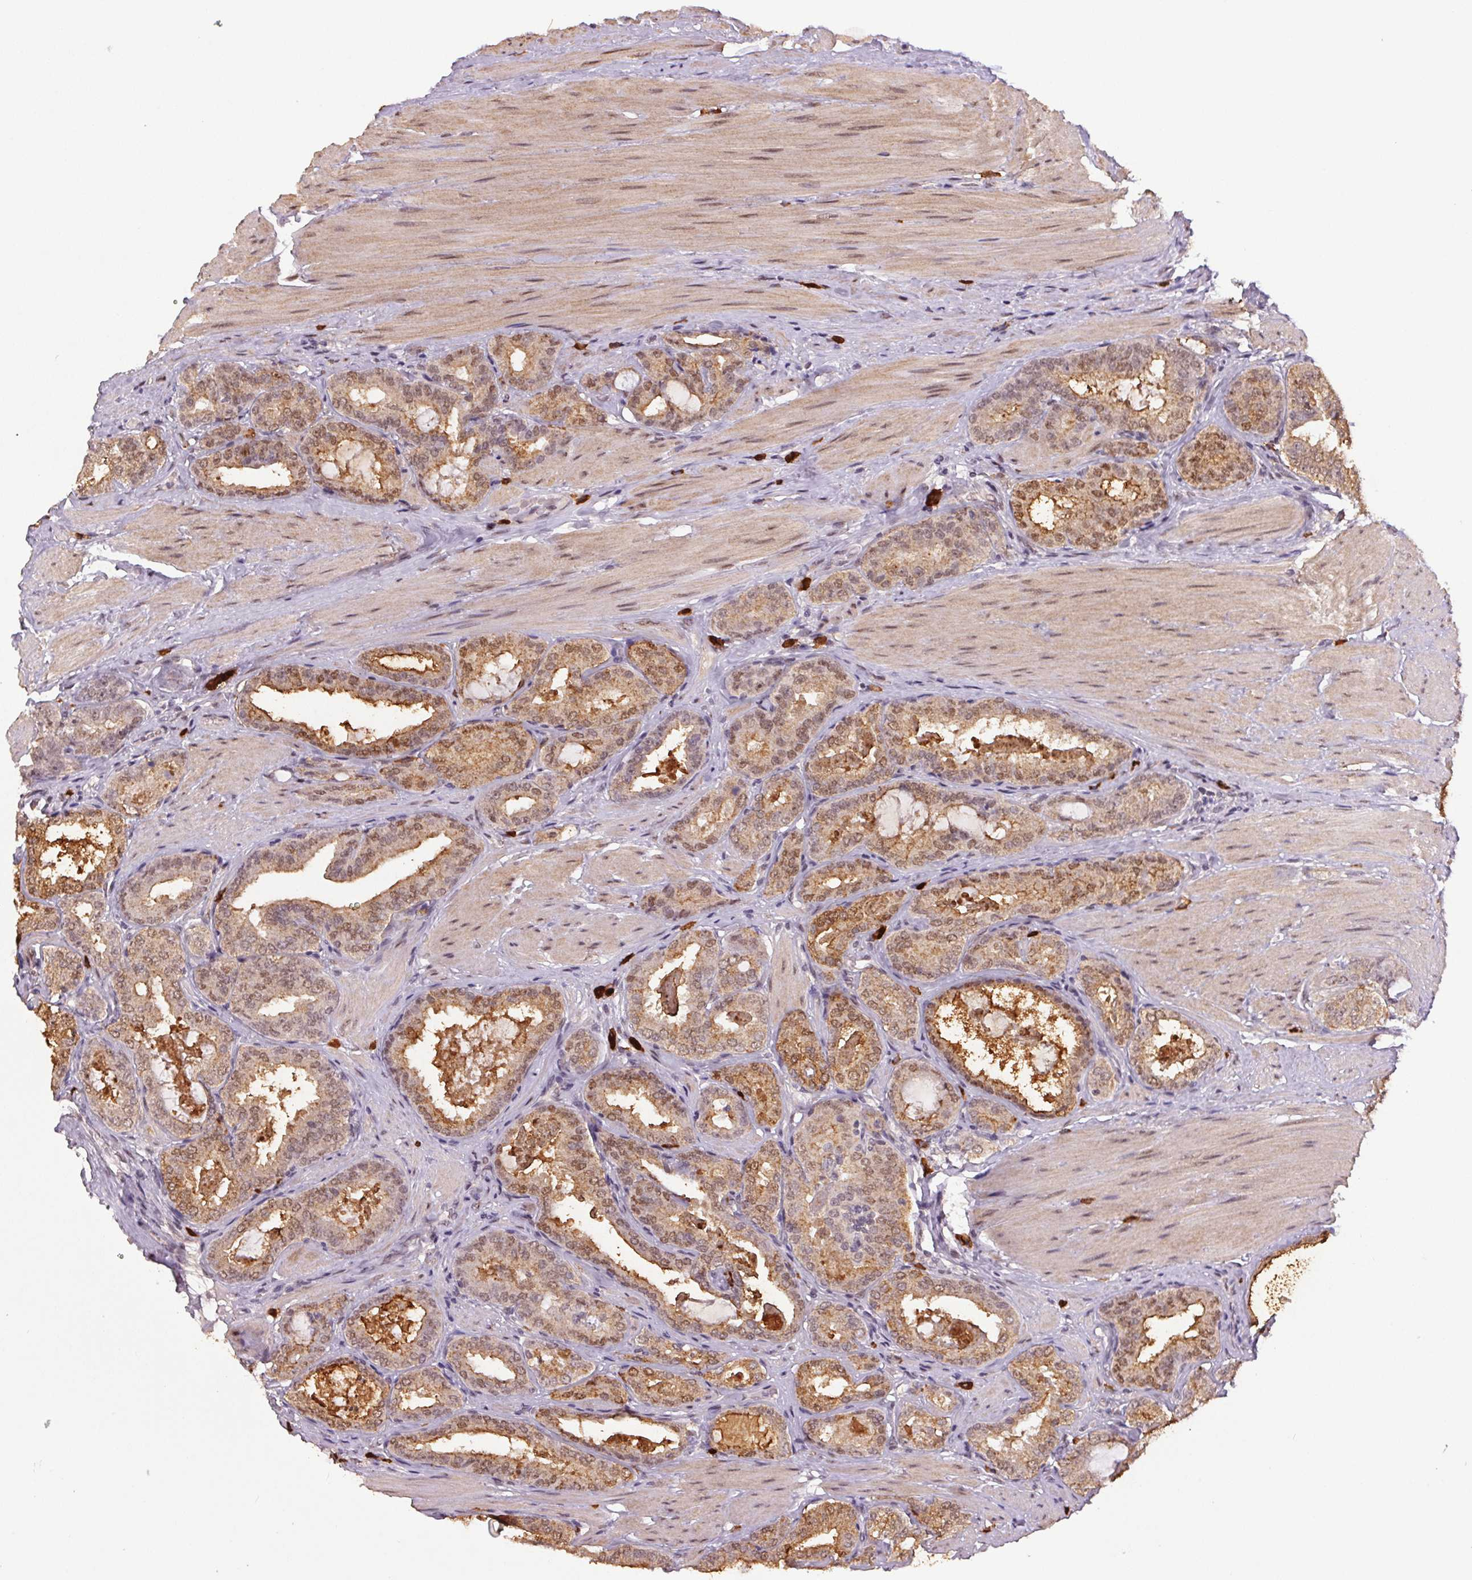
{"staining": {"intensity": "moderate", "quantity": ">75%", "location": "cytoplasmic/membranous,nuclear"}, "tissue": "prostate cancer", "cell_type": "Tumor cells", "image_type": "cancer", "snomed": [{"axis": "morphology", "description": "Adenocarcinoma, High grade"}, {"axis": "topography", "description": "Prostate"}], "caption": "Brown immunohistochemical staining in human adenocarcinoma (high-grade) (prostate) shows moderate cytoplasmic/membranous and nuclear expression in about >75% of tumor cells.", "gene": "ZBTB4", "patient": {"sex": "male", "age": 63}}